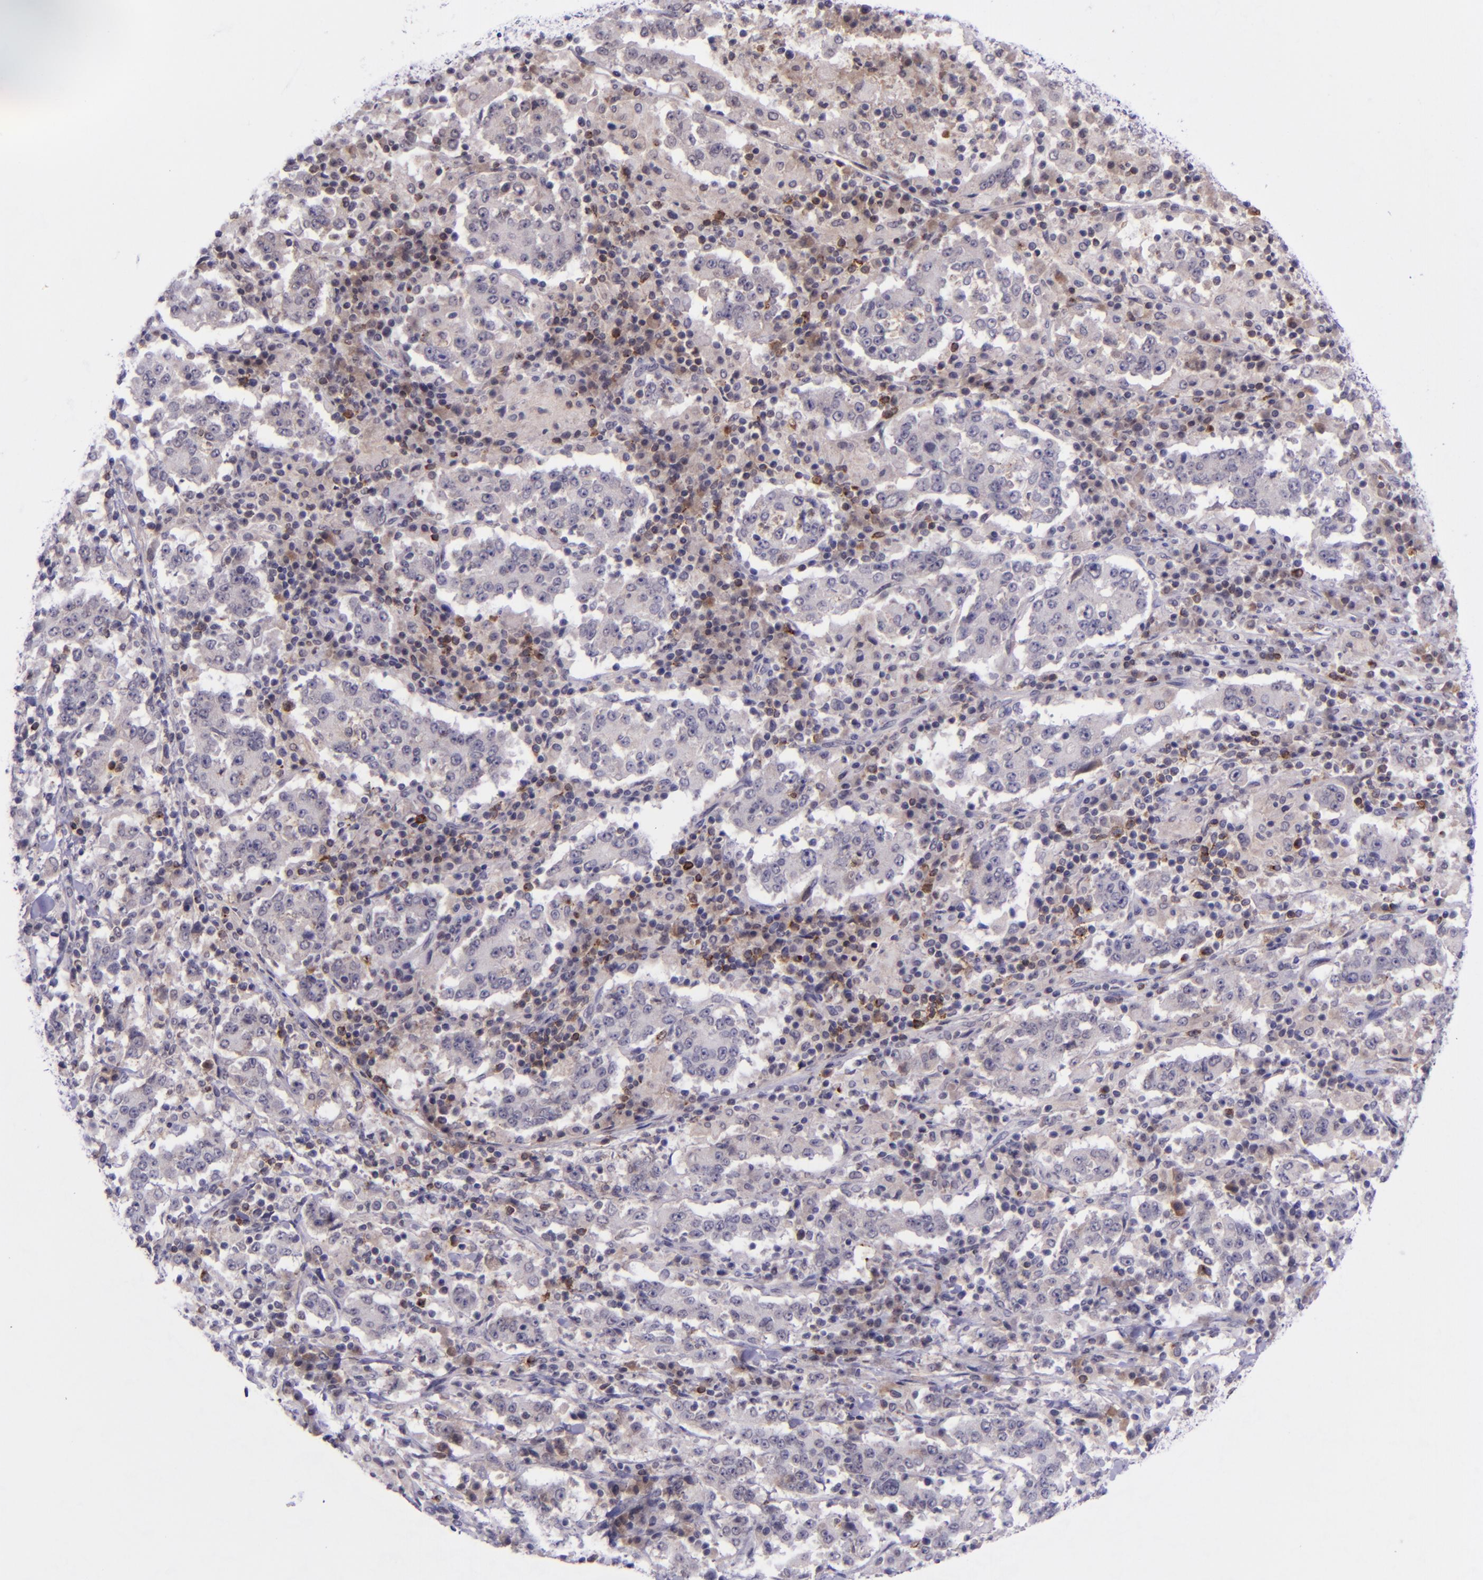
{"staining": {"intensity": "weak", "quantity": "<25%", "location": "cytoplasmic/membranous"}, "tissue": "stomach cancer", "cell_type": "Tumor cells", "image_type": "cancer", "snomed": [{"axis": "morphology", "description": "Normal tissue, NOS"}, {"axis": "morphology", "description": "Adenocarcinoma, NOS"}, {"axis": "topography", "description": "Stomach, upper"}, {"axis": "topography", "description": "Stomach"}], "caption": "Protein analysis of adenocarcinoma (stomach) shows no significant positivity in tumor cells. (DAB (3,3'-diaminobenzidine) immunohistochemistry (IHC) with hematoxylin counter stain).", "gene": "SELL", "patient": {"sex": "male", "age": 59}}